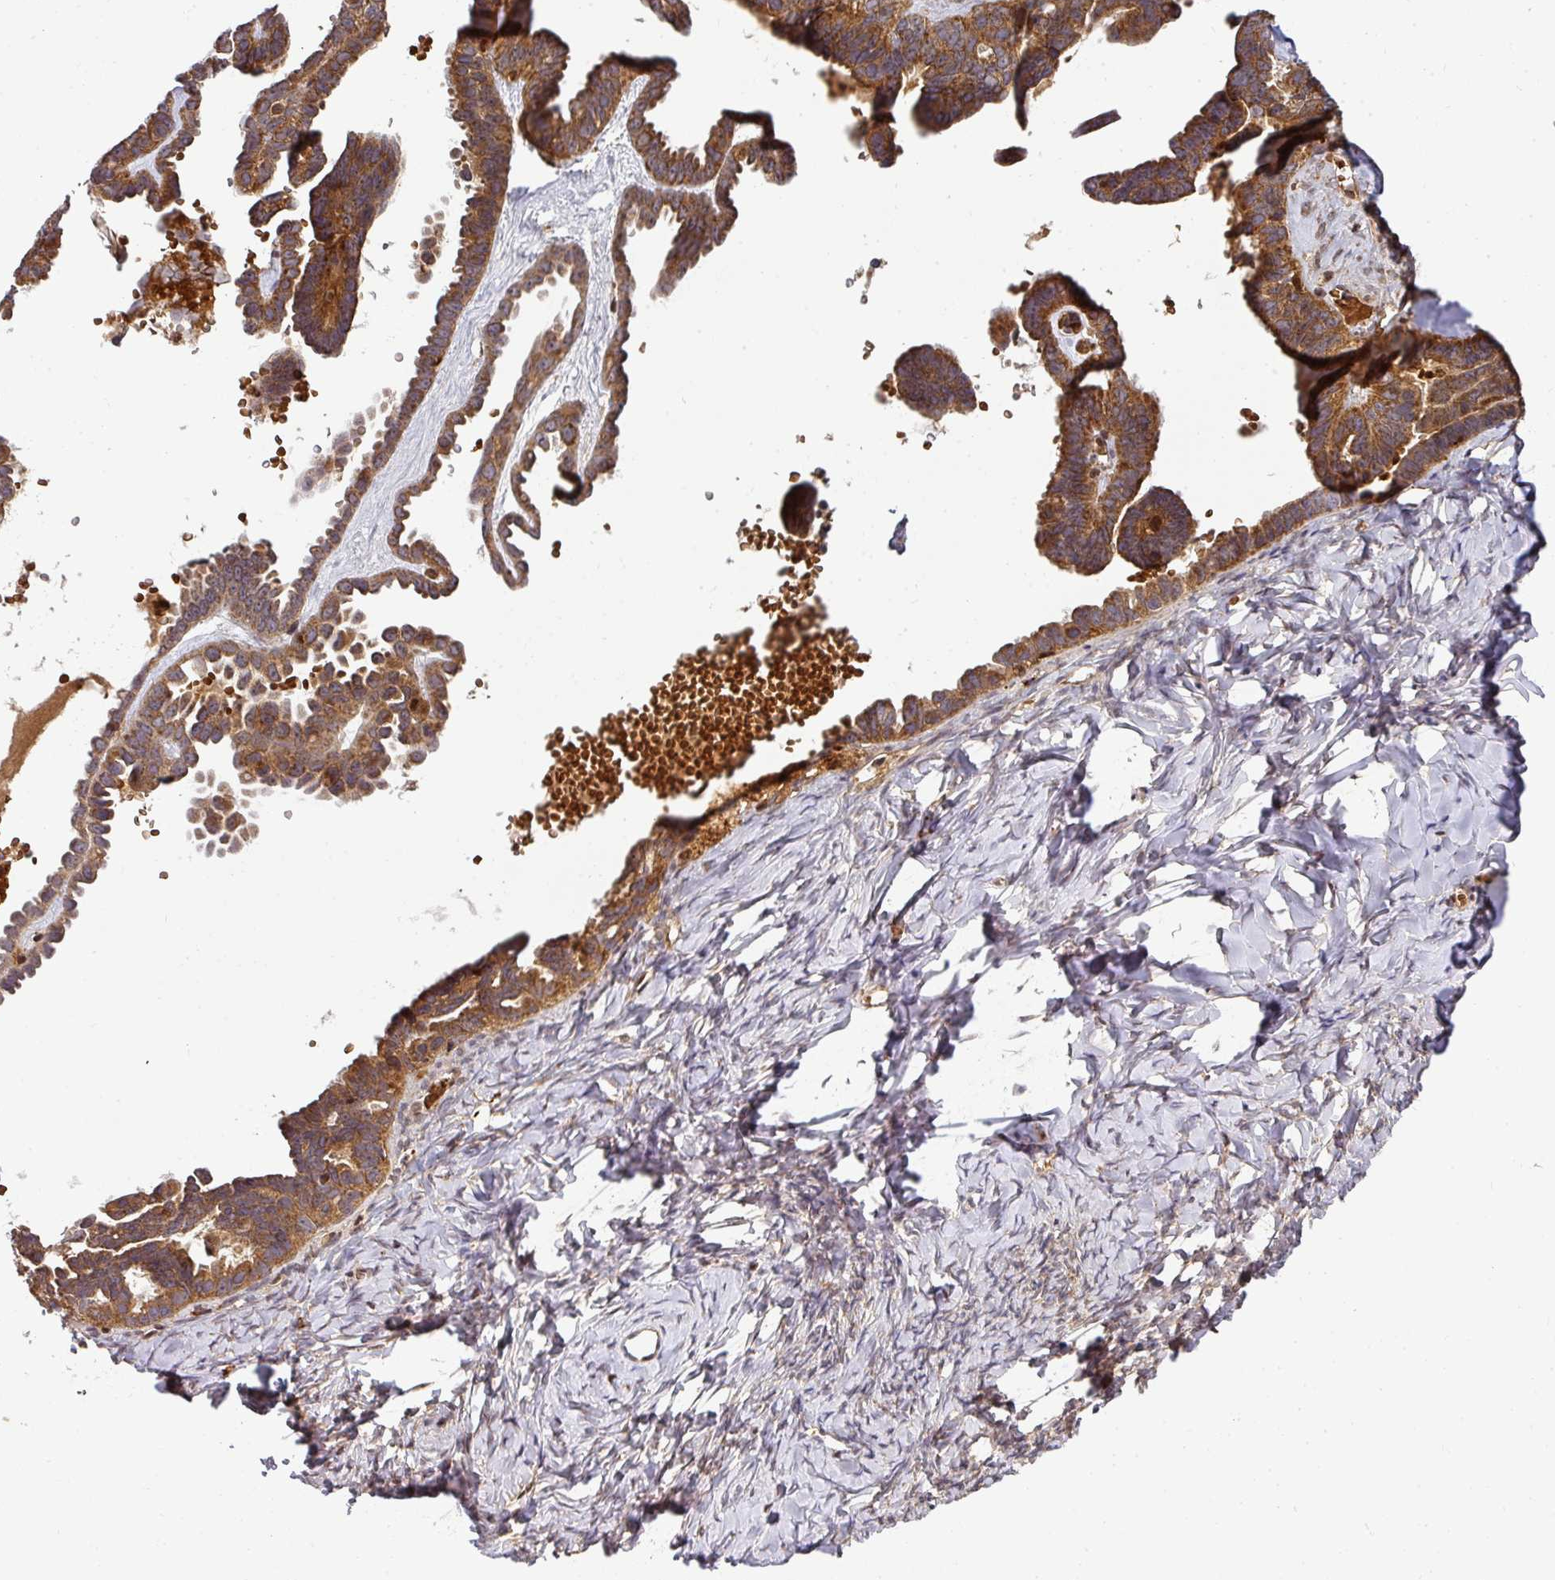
{"staining": {"intensity": "strong", "quantity": ">75%", "location": "cytoplasmic/membranous"}, "tissue": "ovarian cancer", "cell_type": "Tumor cells", "image_type": "cancer", "snomed": [{"axis": "morphology", "description": "Cystadenocarcinoma, serous, NOS"}, {"axis": "topography", "description": "Ovary"}], "caption": "IHC image of neoplastic tissue: human ovarian serous cystadenocarcinoma stained using immunohistochemistry (IHC) displays high levels of strong protein expression localized specifically in the cytoplasmic/membranous of tumor cells, appearing as a cytoplasmic/membranous brown color.", "gene": "MALSU1", "patient": {"sex": "female", "age": 69}}